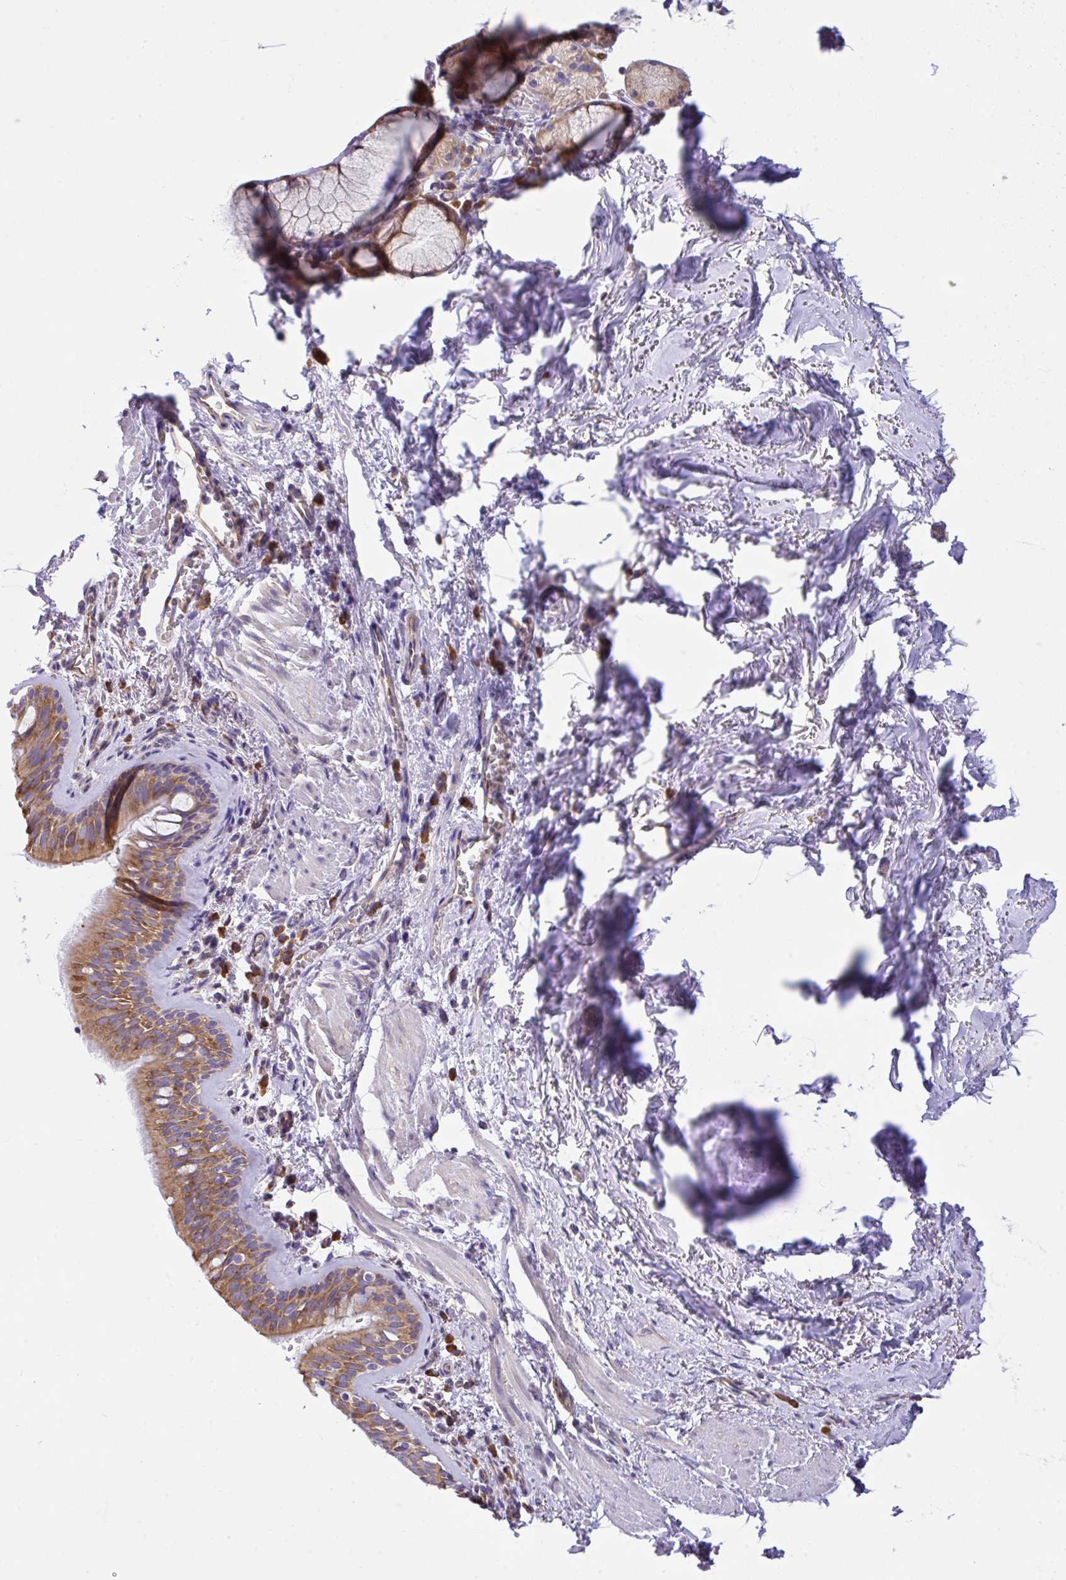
{"staining": {"intensity": "moderate", "quantity": ">75%", "location": "cytoplasmic/membranous"}, "tissue": "bronchus", "cell_type": "Respiratory epithelial cells", "image_type": "normal", "snomed": [{"axis": "morphology", "description": "Normal tissue, NOS"}, {"axis": "topography", "description": "Cartilage tissue"}, {"axis": "topography", "description": "Bronchus"}], "caption": "The photomicrograph reveals staining of unremarkable bronchus, revealing moderate cytoplasmic/membranous protein staining (brown color) within respiratory epithelial cells.", "gene": "GFPT2", "patient": {"sex": "male", "age": 78}}